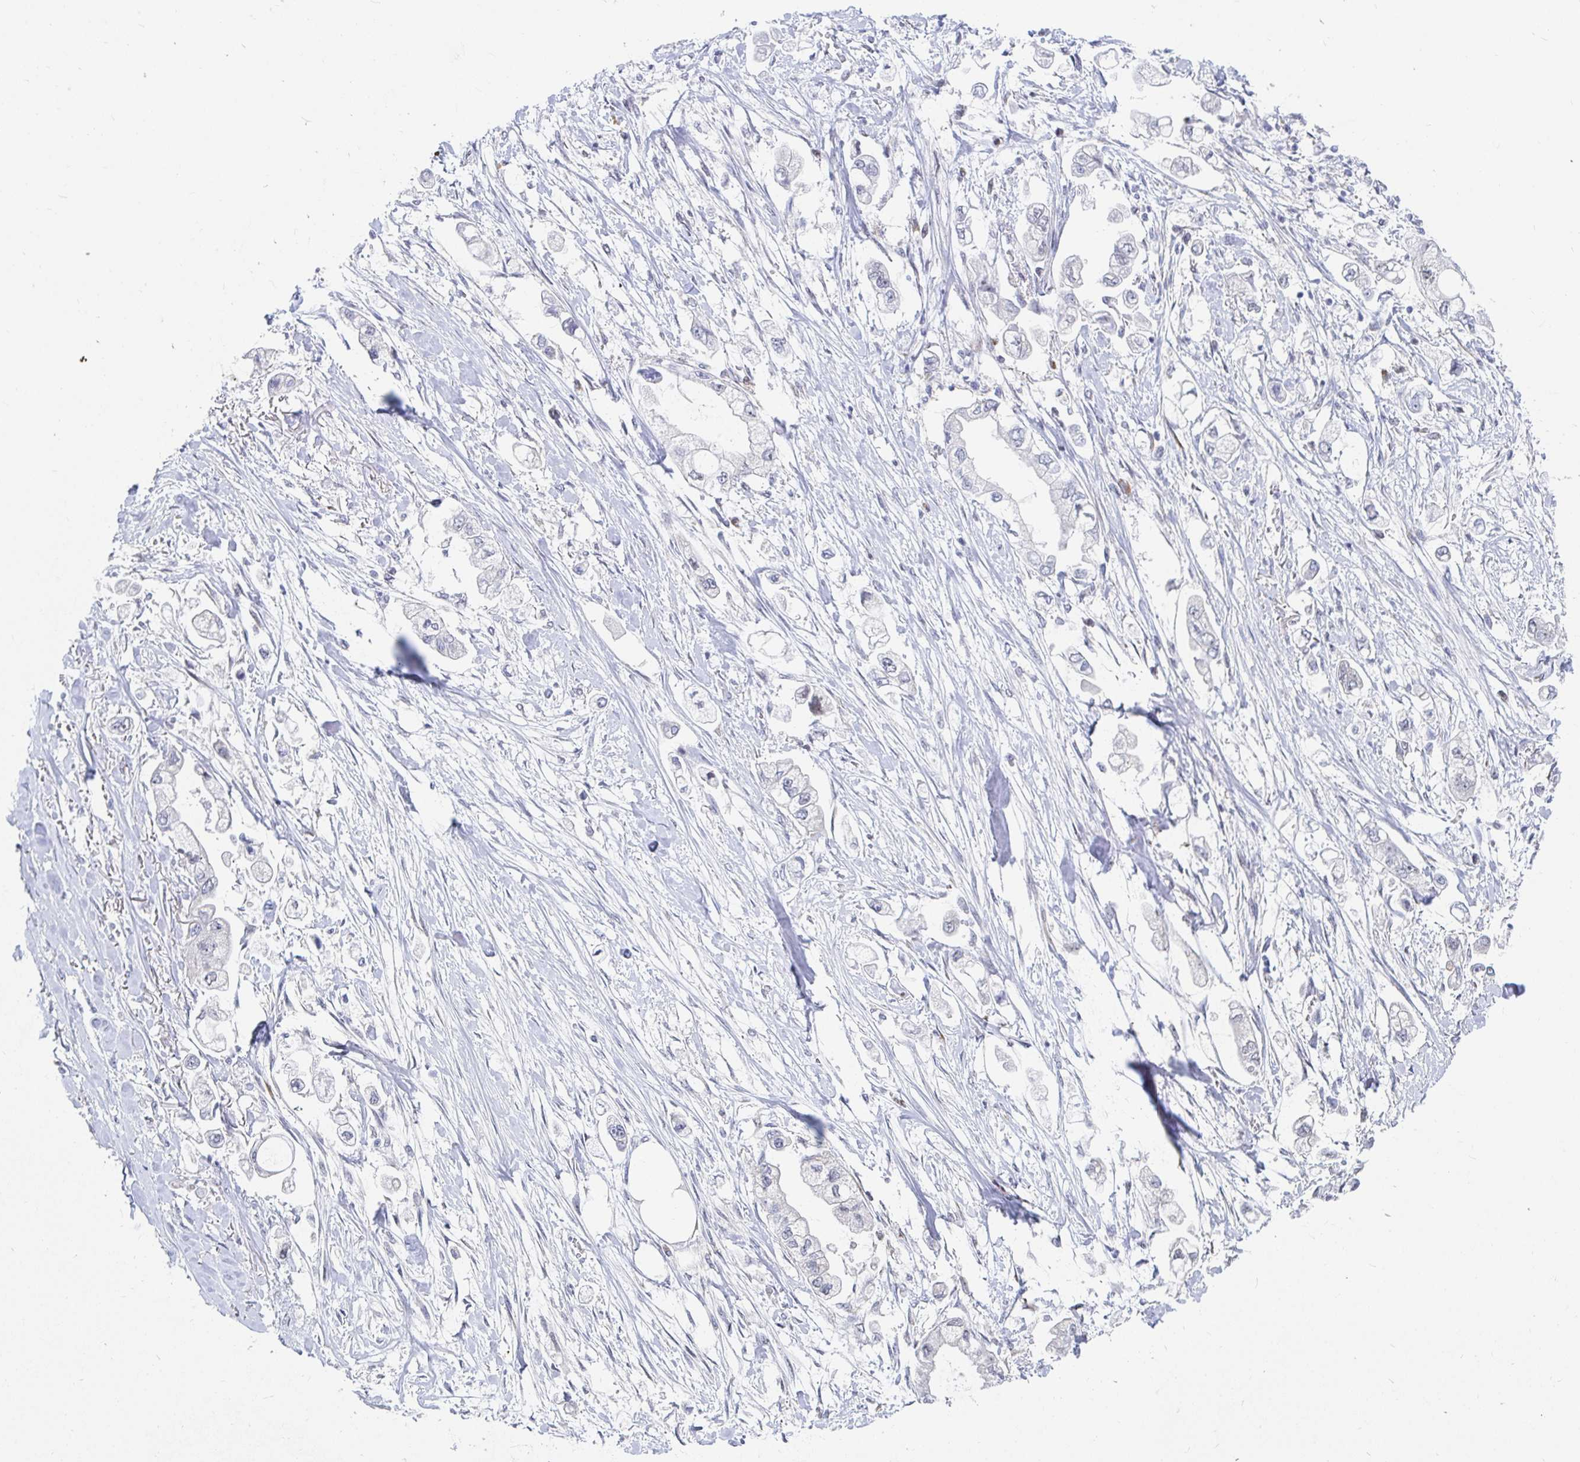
{"staining": {"intensity": "negative", "quantity": "none", "location": "none"}, "tissue": "stomach cancer", "cell_type": "Tumor cells", "image_type": "cancer", "snomed": [{"axis": "morphology", "description": "Adenocarcinoma, NOS"}, {"axis": "topography", "description": "Stomach"}], "caption": "A micrograph of adenocarcinoma (stomach) stained for a protein reveals no brown staining in tumor cells. (DAB immunohistochemistry with hematoxylin counter stain).", "gene": "COL28A1", "patient": {"sex": "male", "age": 62}}